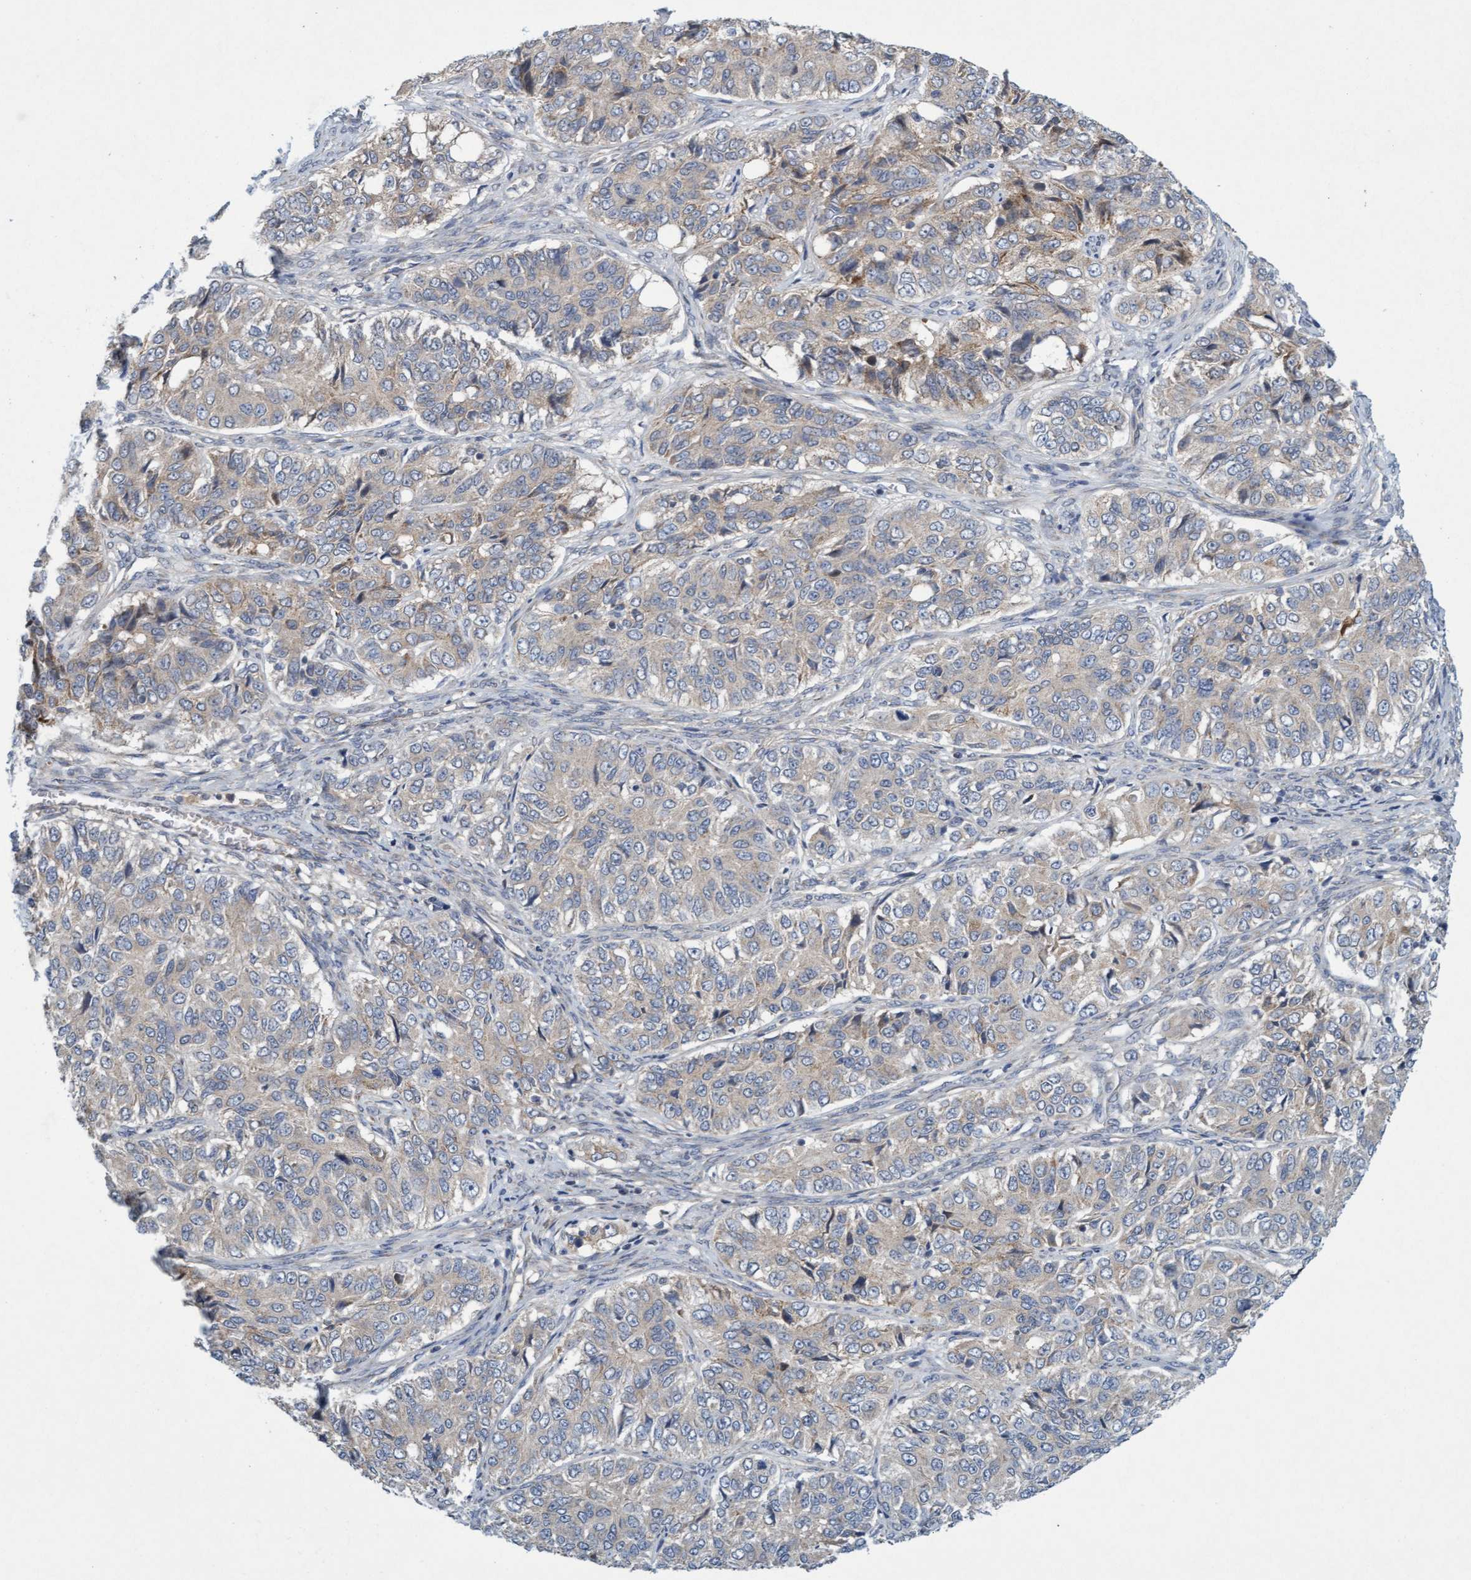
{"staining": {"intensity": "weak", "quantity": "<25%", "location": "cytoplasmic/membranous"}, "tissue": "ovarian cancer", "cell_type": "Tumor cells", "image_type": "cancer", "snomed": [{"axis": "morphology", "description": "Carcinoma, endometroid"}, {"axis": "topography", "description": "Ovary"}], "caption": "There is no significant positivity in tumor cells of ovarian endometroid carcinoma.", "gene": "DDHD2", "patient": {"sex": "female", "age": 51}}